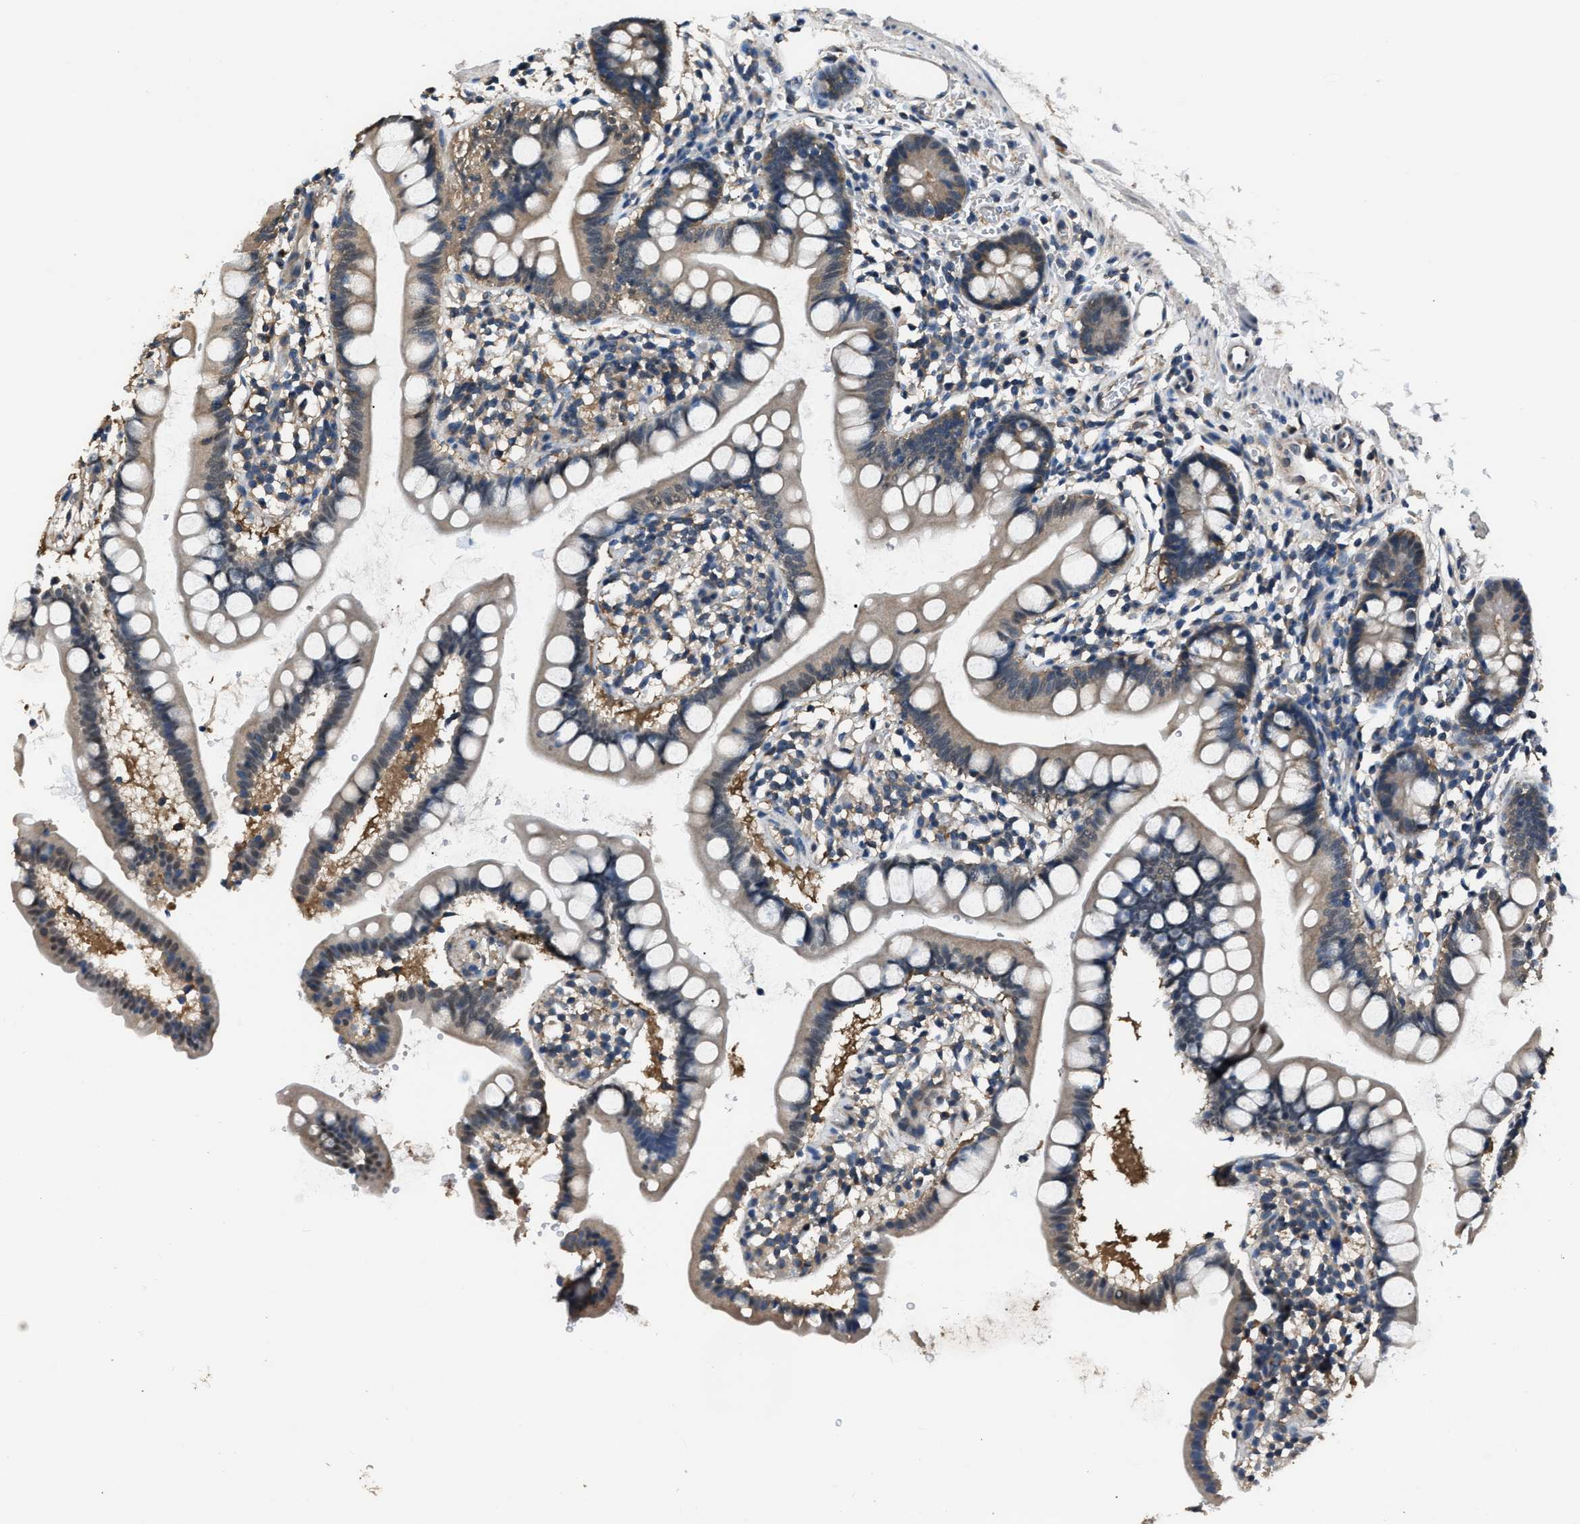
{"staining": {"intensity": "weak", "quantity": "25%-75%", "location": "cytoplasmic/membranous"}, "tissue": "small intestine", "cell_type": "Glandular cells", "image_type": "normal", "snomed": [{"axis": "morphology", "description": "Normal tissue, NOS"}, {"axis": "topography", "description": "Small intestine"}], "caption": "Protein staining displays weak cytoplasmic/membranous expression in about 25%-75% of glandular cells in normal small intestine.", "gene": "ABCC9", "patient": {"sex": "female", "age": 84}}